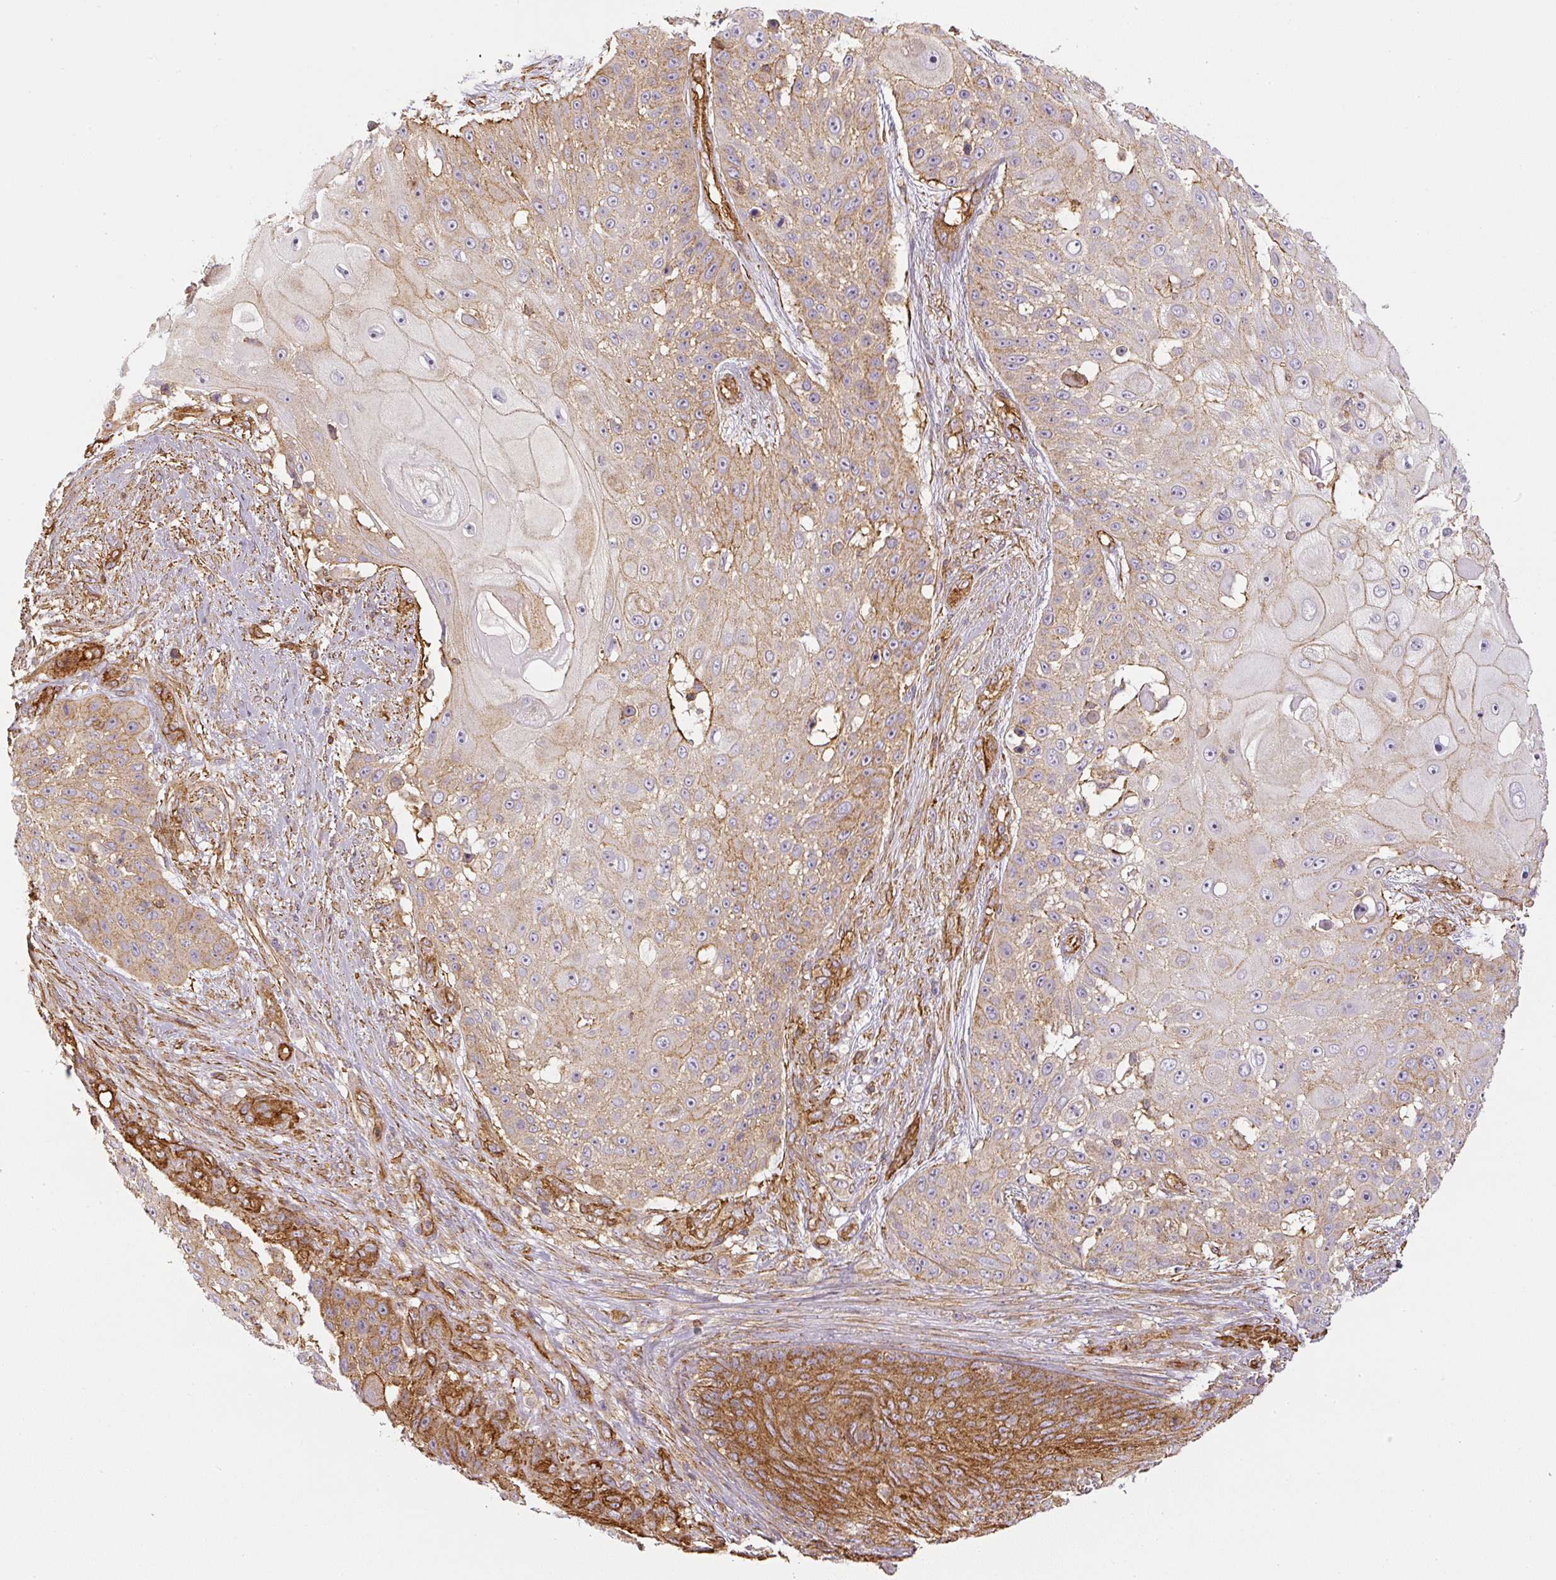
{"staining": {"intensity": "moderate", "quantity": "25%-75%", "location": "cytoplasmic/membranous"}, "tissue": "skin cancer", "cell_type": "Tumor cells", "image_type": "cancer", "snomed": [{"axis": "morphology", "description": "Squamous cell carcinoma, NOS"}, {"axis": "topography", "description": "Skin"}], "caption": "The immunohistochemical stain highlights moderate cytoplasmic/membranous positivity in tumor cells of skin cancer (squamous cell carcinoma) tissue.", "gene": "MYL12A", "patient": {"sex": "female", "age": 86}}